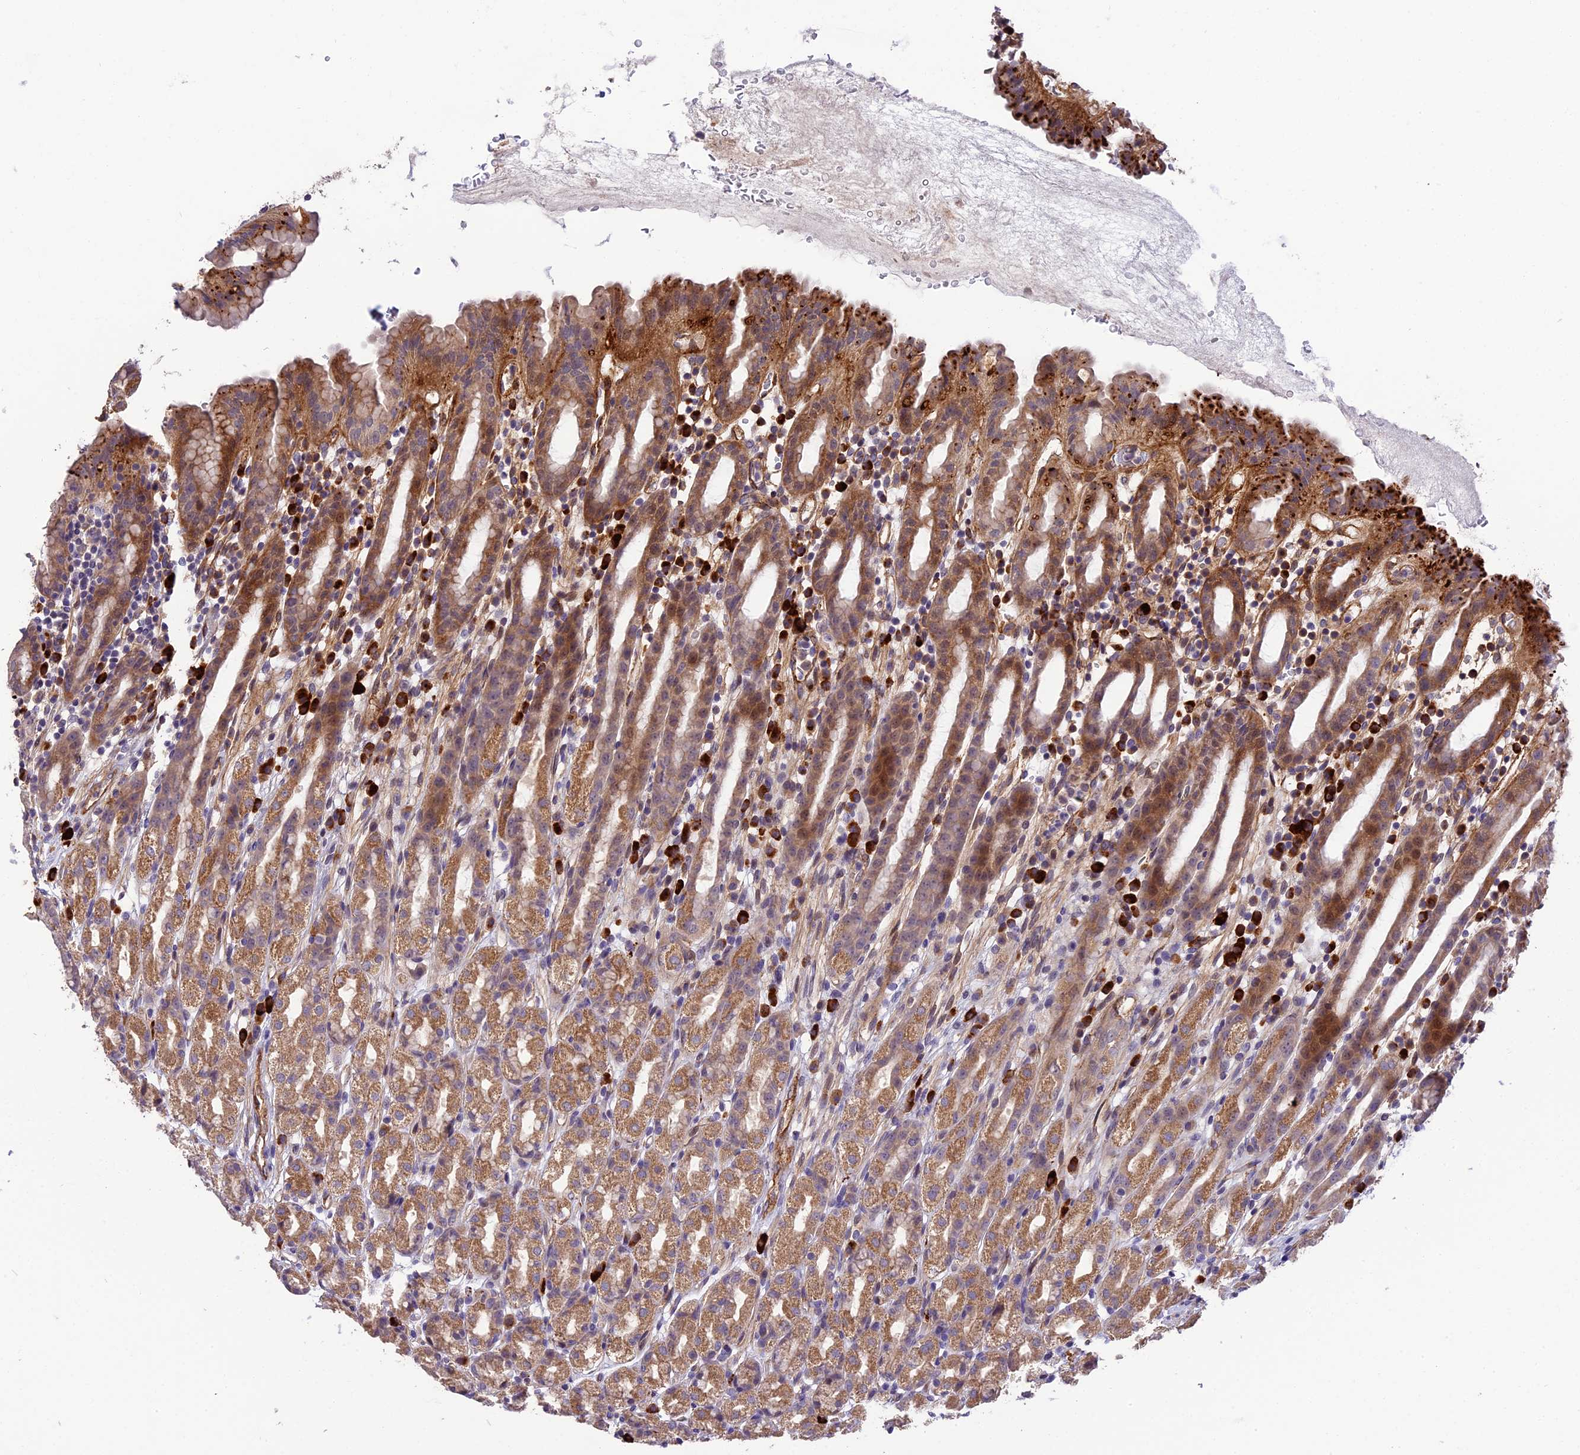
{"staining": {"intensity": "moderate", "quantity": "25%-75%", "location": "cytoplasmic/membranous,nuclear"}, "tissue": "stomach", "cell_type": "Glandular cells", "image_type": "normal", "snomed": [{"axis": "morphology", "description": "Normal tissue, NOS"}, {"axis": "topography", "description": "Stomach, upper"}], "caption": "Moderate cytoplasmic/membranous,nuclear protein positivity is appreciated in about 25%-75% of glandular cells in stomach. (IHC, brightfield microscopy, high magnification).", "gene": "MFSD2A", "patient": {"sex": "male", "age": 47}}